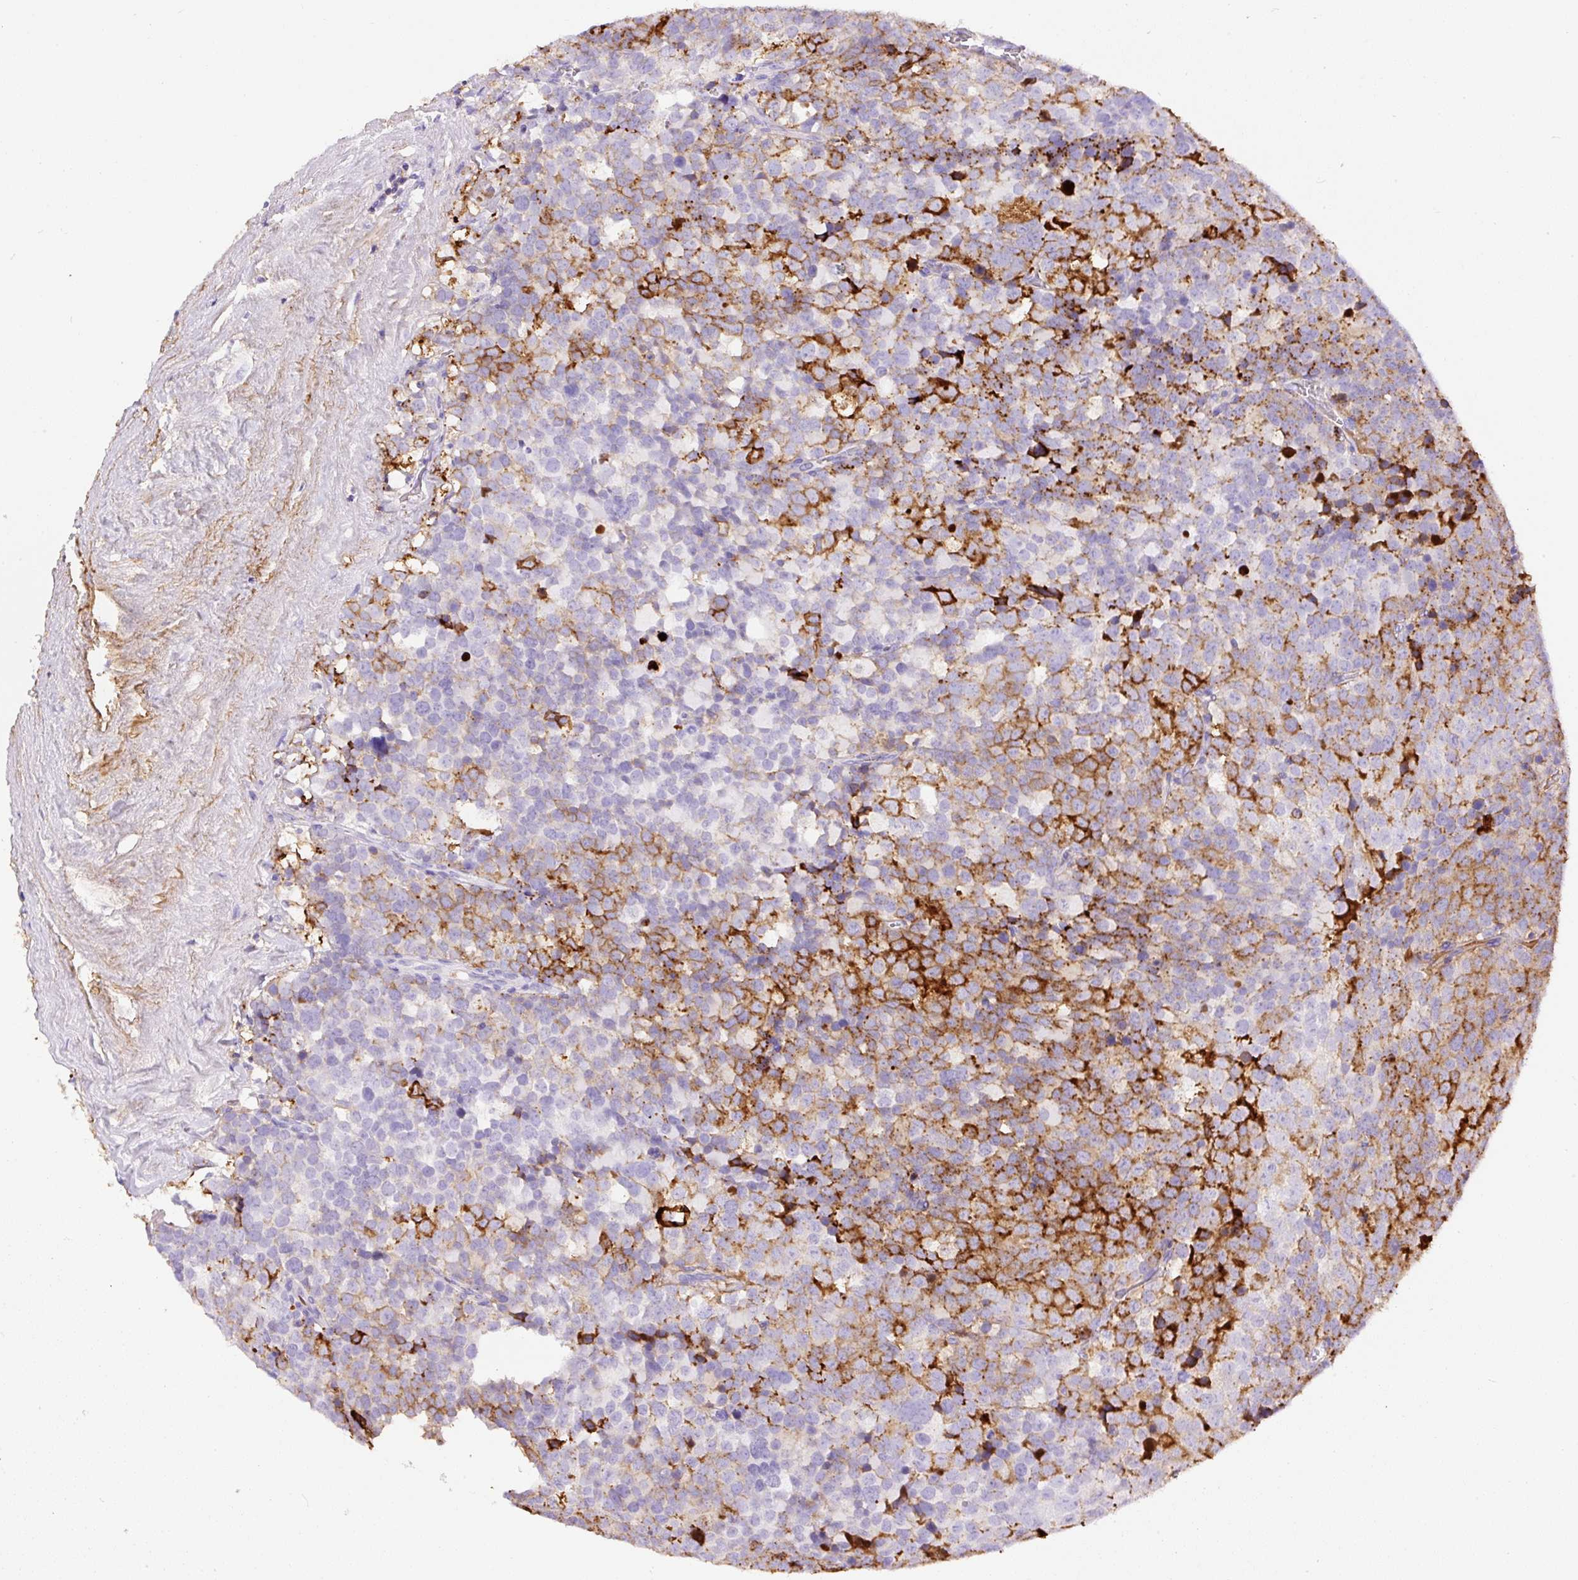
{"staining": {"intensity": "strong", "quantity": "<25%", "location": "cytoplasmic/membranous"}, "tissue": "testis cancer", "cell_type": "Tumor cells", "image_type": "cancer", "snomed": [{"axis": "morphology", "description": "Seminoma, NOS"}, {"axis": "topography", "description": "Testis"}], "caption": "There is medium levels of strong cytoplasmic/membranous expression in tumor cells of testis seminoma, as demonstrated by immunohistochemical staining (brown color).", "gene": "APCS", "patient": {"sex": "male", "age": 71}}